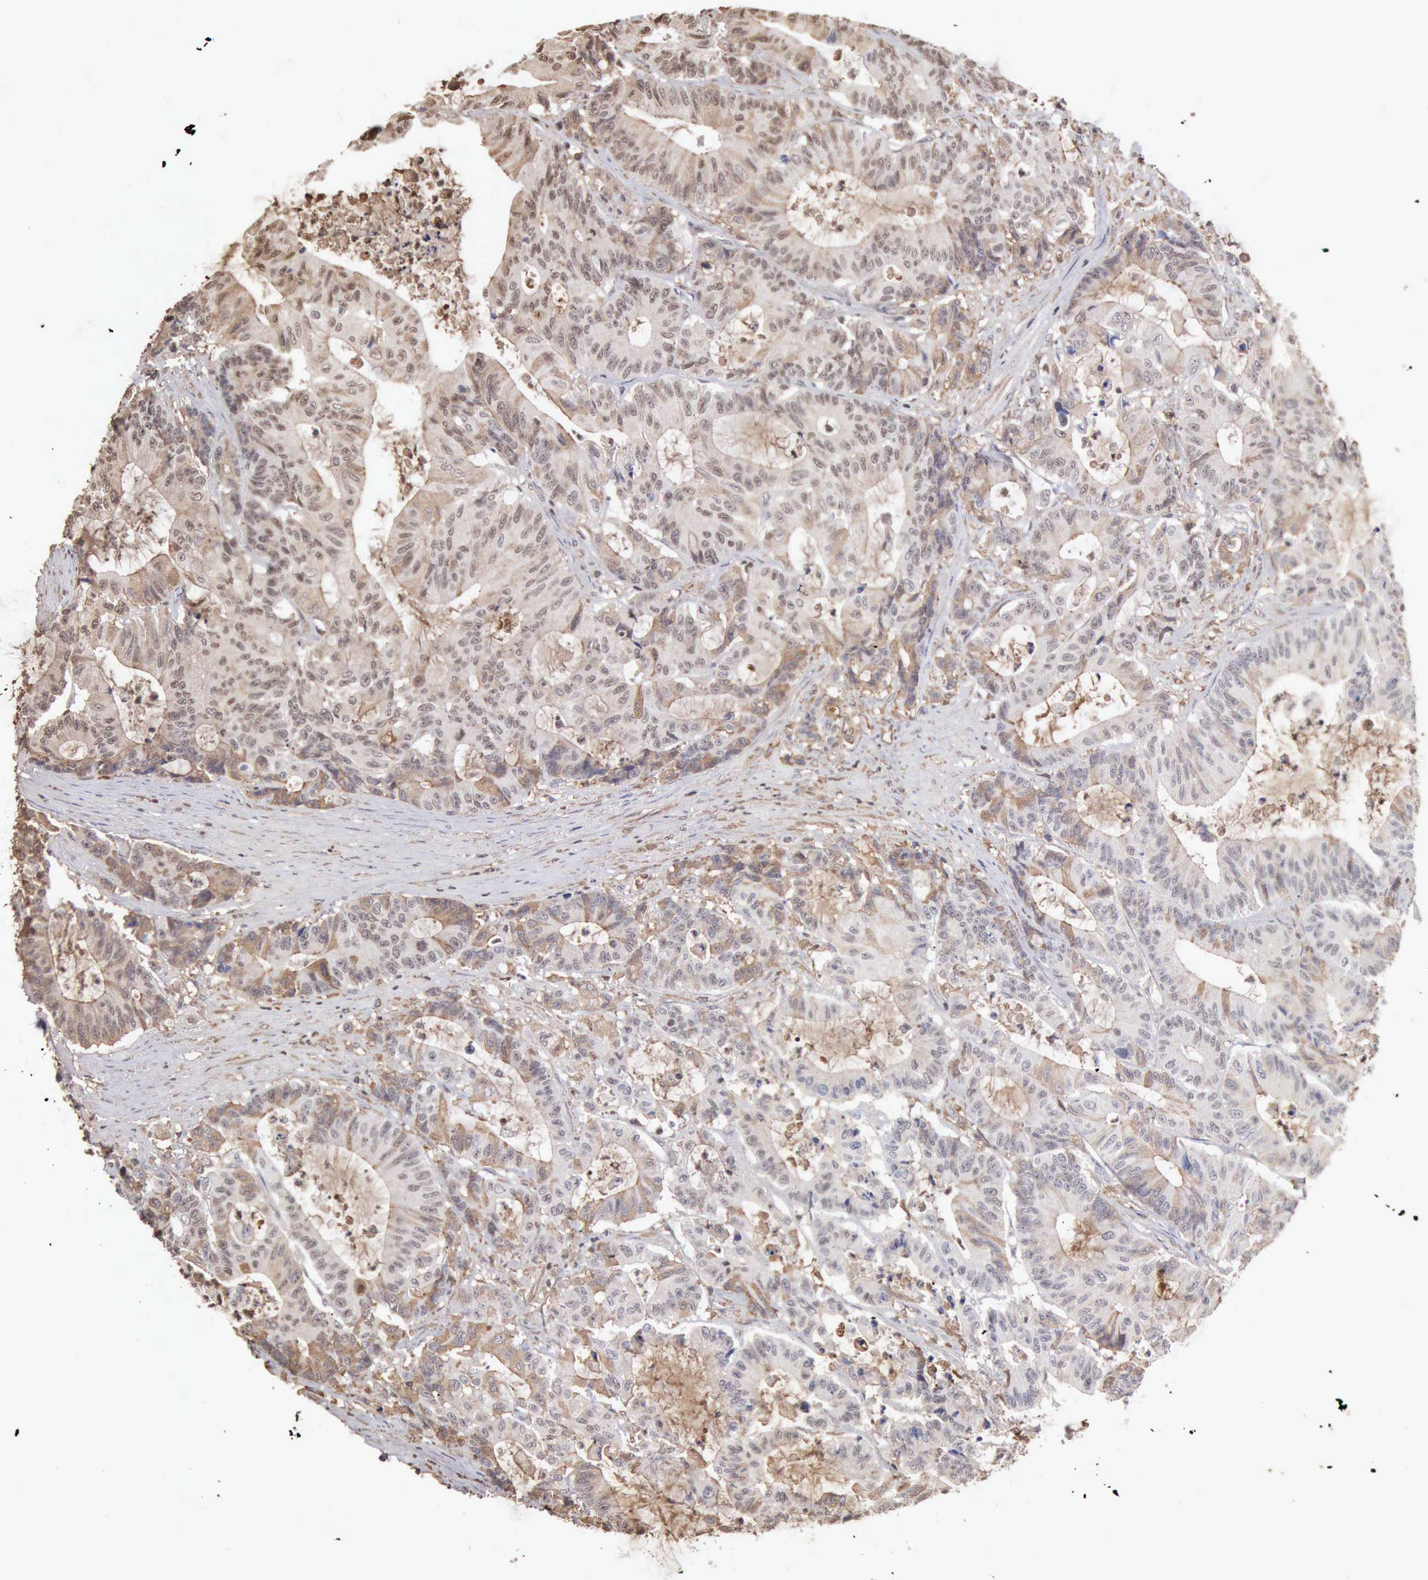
{"staining": {"intensity": "weak", "quantity": "<25%", "location": "cytoplasmic/membranous"}, "tissue": "colorectal cancer", "cell_type": "Tumor cells", "image_type": "cancer", "snomed": [{"axis": "morphology", "description": "Adenocarcinoma, NOS"}, {"axis": "topography", "description": "Colon"}], "caption": "Protein analysis of colorectal adenocarcinoma exhibits no significant positivity in tumor cells.", "gene": "SERPINA1", "patient": {"sex": "female", "age": 84}}